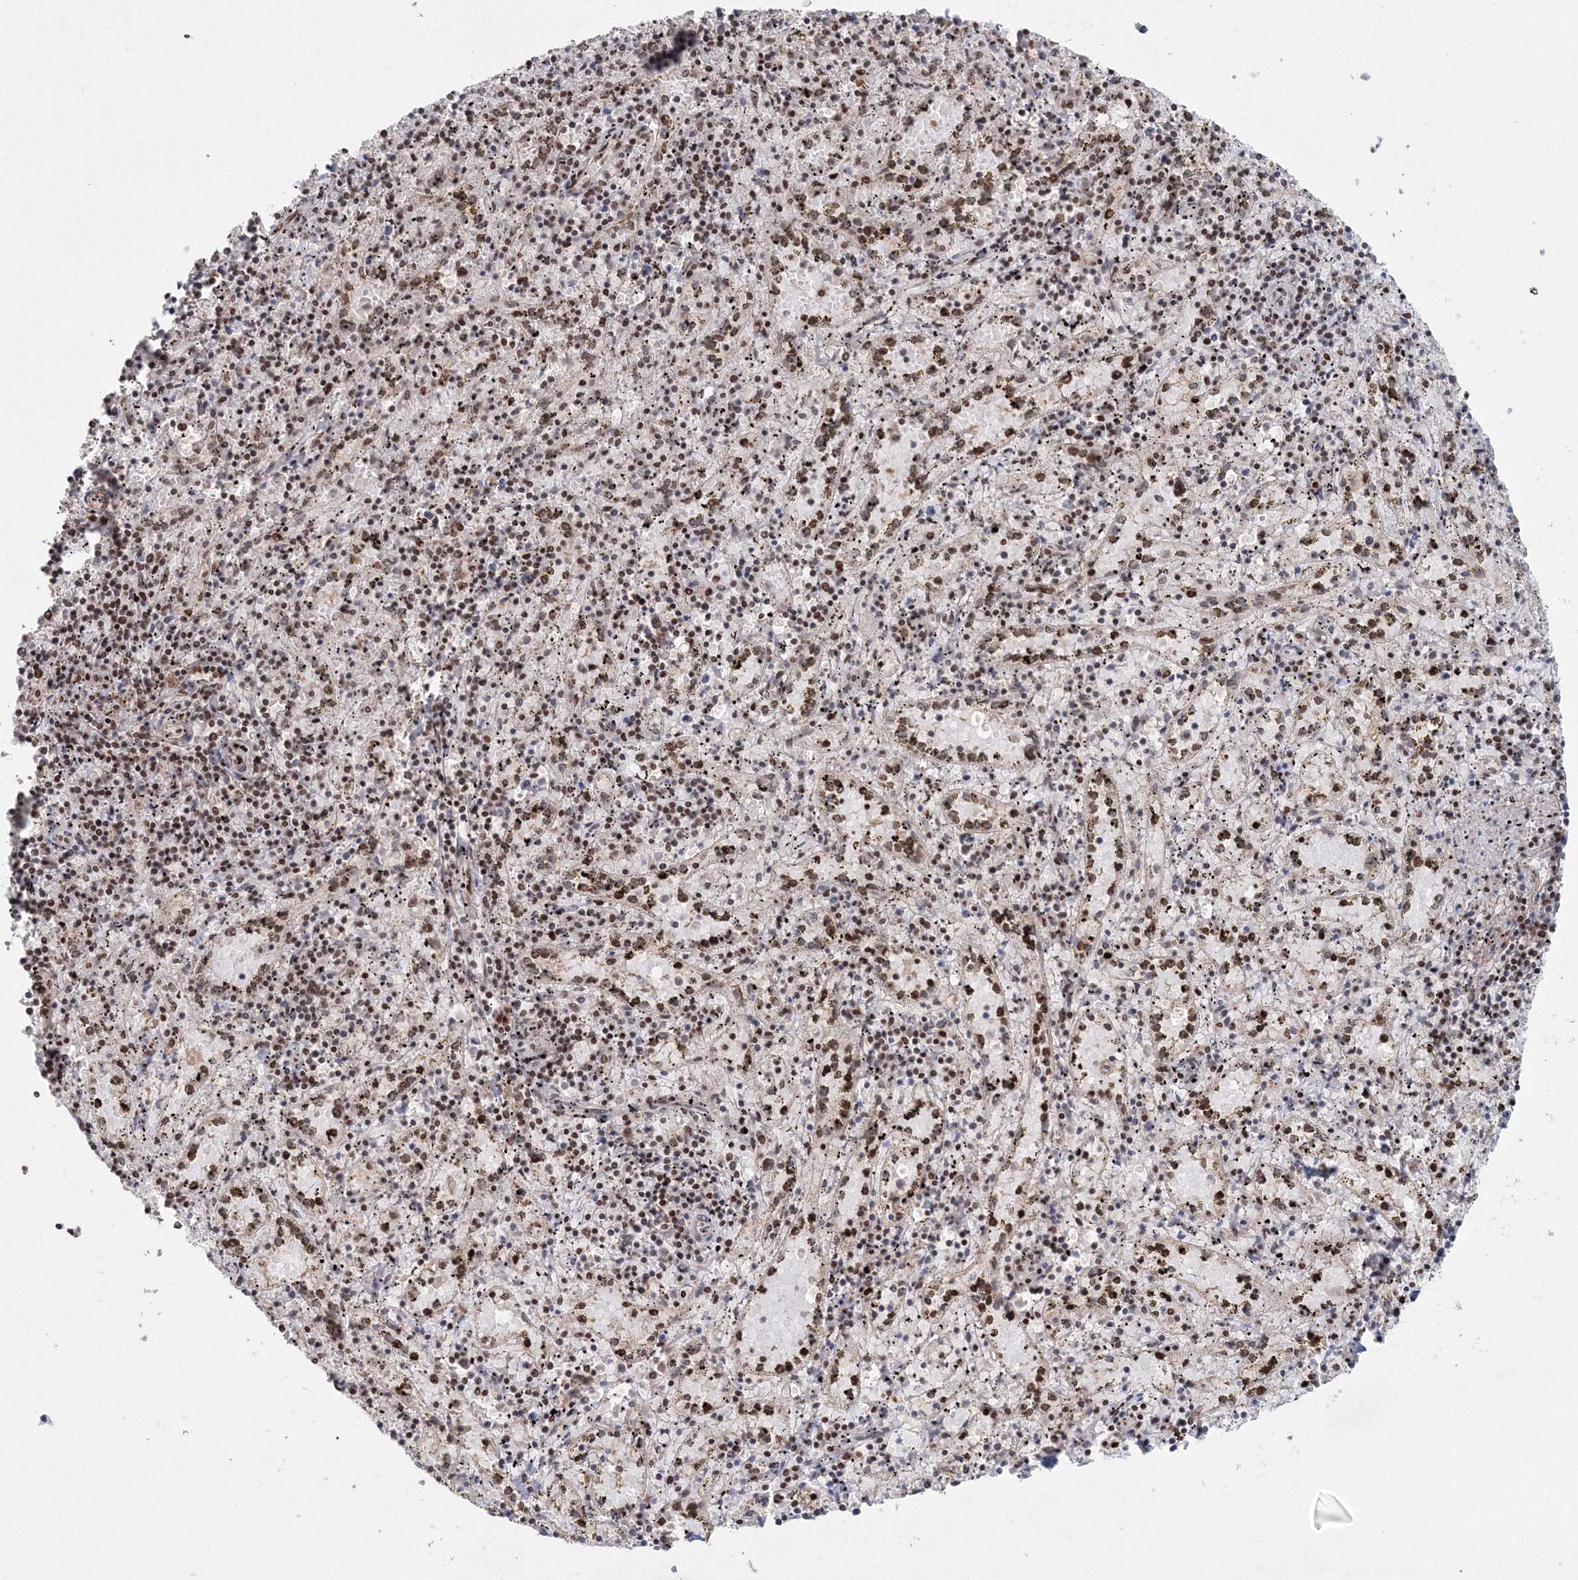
{"staining": {"intensity": "weak", "quantity": "25%-75%", "location": "nuclear"}, "tissue": "spleen", "cell_type": "Cells in red pulp", "image_type": "normal", "snomed": [{"axis": "morphology", "description": "Normal tissue, NOS"}, {"axis": "topography", "description": "Spleen"}], "caption": "This photomicrograph displays immunohistochemistry (IHC) staining of unremarkable spleen, with low weak nuclear staining in approximately 25%-75% of cells in red pulp.", "gene": "NOA1", "patient": {"sex": "male", "age": 11}}